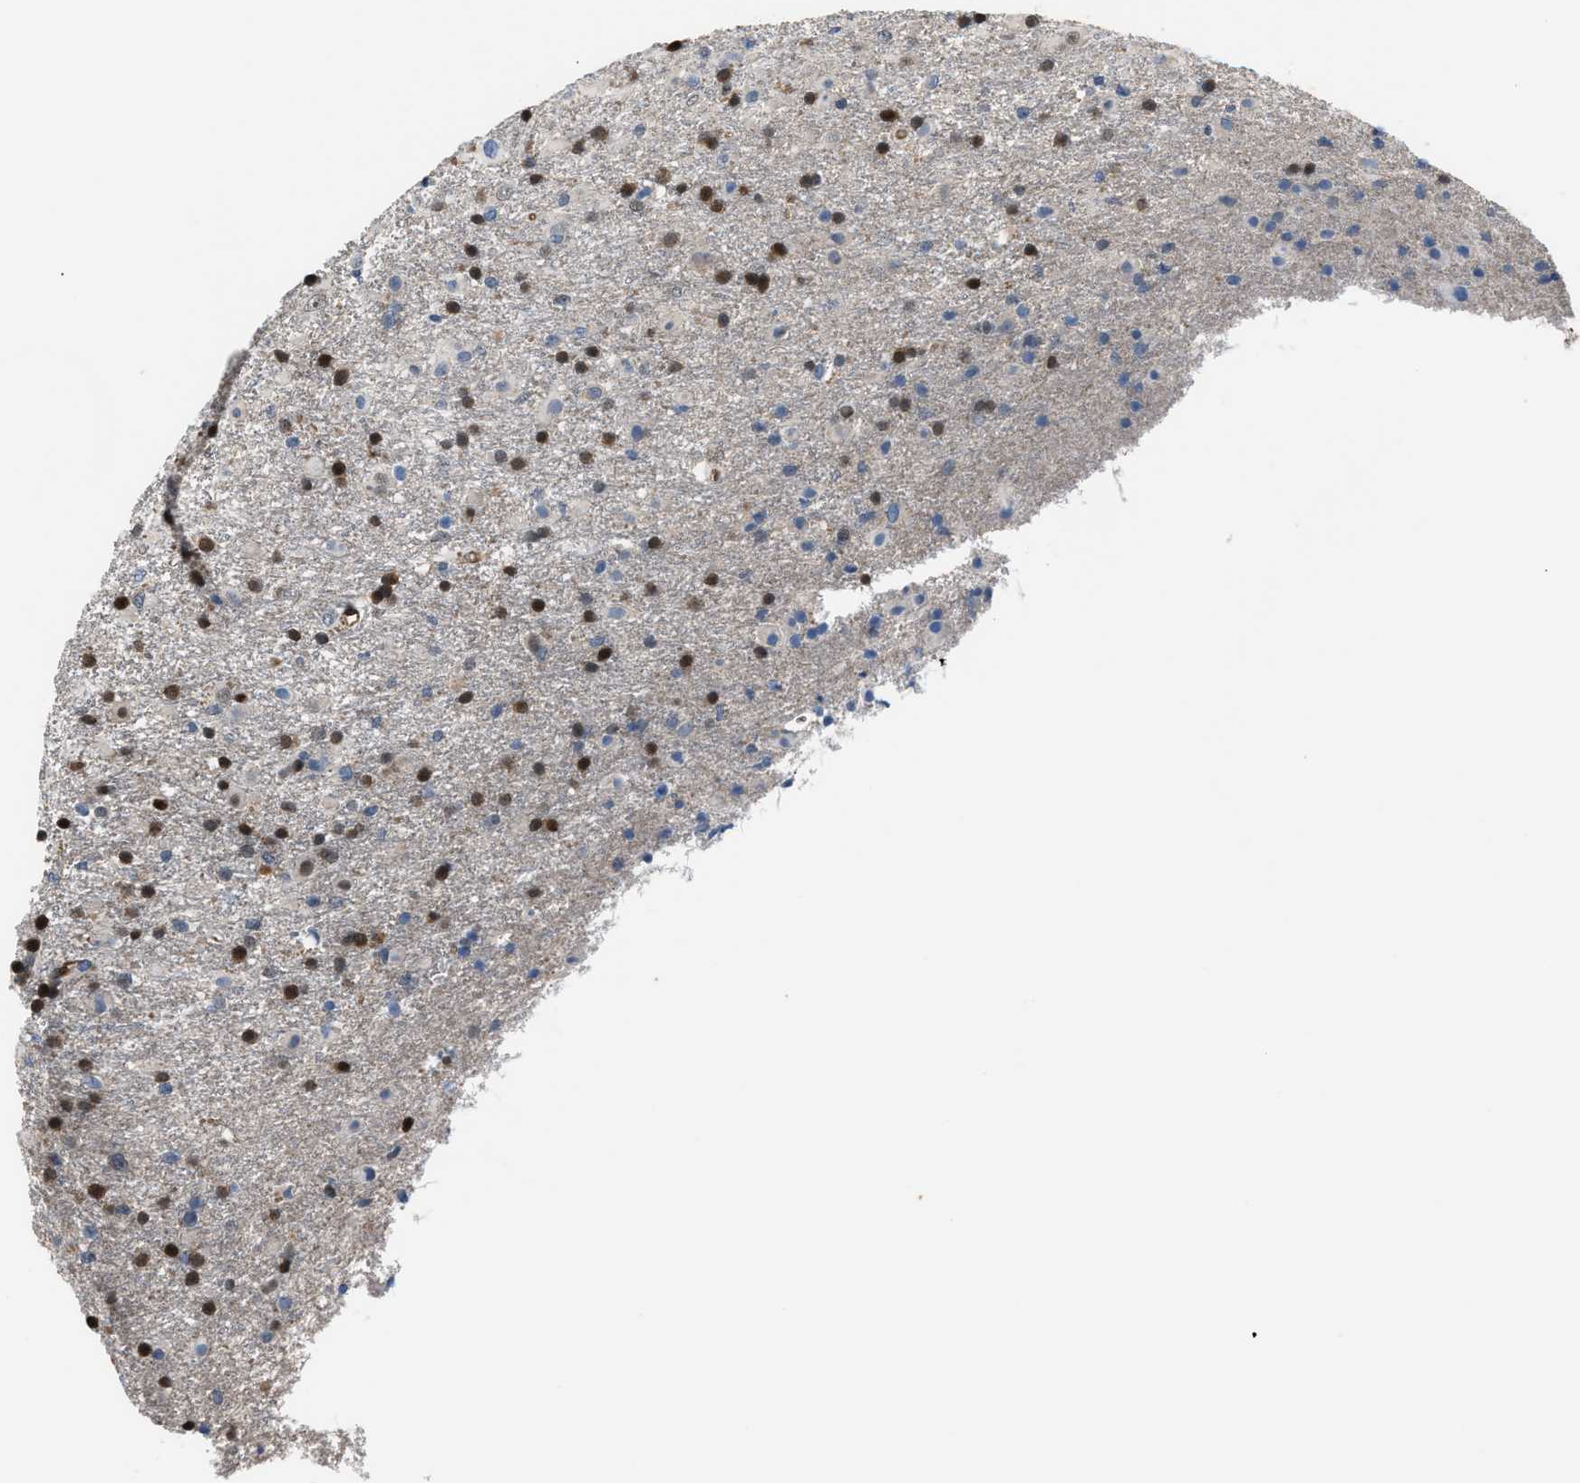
{"staining": {"intensity": "strong", "quantity": "25%-75%", "location": "nuclear"}, "tissue": "glioma", "cell_type": "Tumor cells", "image_type": "cancer", "snomed": [{"axis": "morphology", "description": "Glioma, malignant, Low grade"}, {"axis": "topography", "description": "Brain"}], "caption": "IHC of malignant glioma (low-grade) displays high levels of strong nuclear positivity in about 25%-75% of tumor cells. (Stains: DAB (3,3'-diaminobenzidine) in brown, nuclei in blue, Microscopy: brightfield microscopy at high magnification).", "gene": "PPA1", "patient": {"sex": "male", "age": 65}}